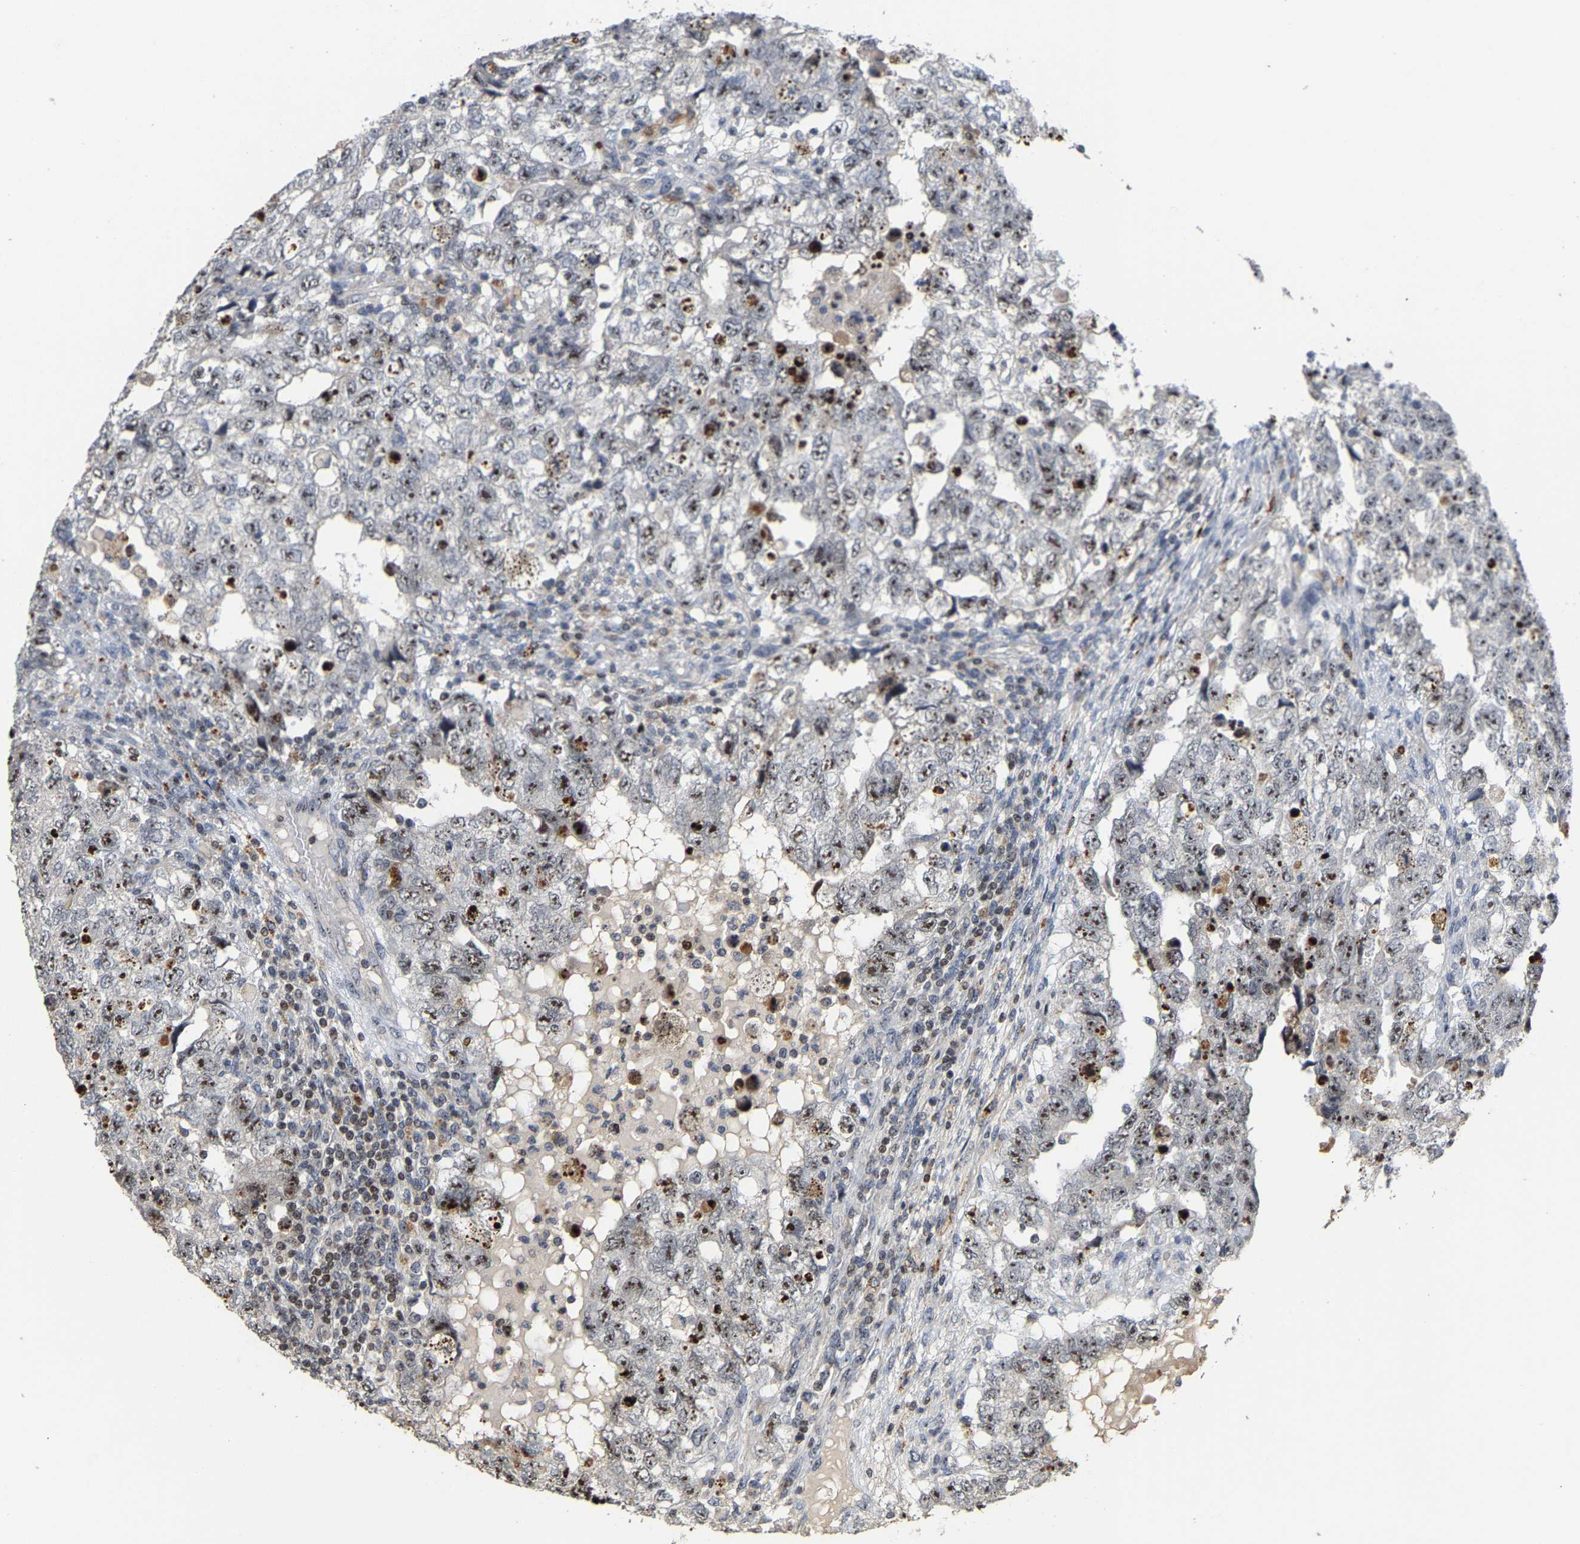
{"staining": {"intensity": "strong", "quantity": "25%-75%", "location": "nuclear"}, "tissue": "testis cancer", "cell_type": "Tumor cells", "image_type": "cancer", "snomed": [{"axis": "morphology", "description": "Carcinoma, Embryonal, NOS"}, {"axis": "topography", "description": "Testis"}], "caption": "Protein positivity by immunohistochemistry demonstrates strong nuclear positivity in about 25%-75% of tumor cells in testis cancer (embryonal carcinoma). Ihc stains the protein in brown and the nuclei are stained blue.", "gene": "NOP58", "patient": {"sex": "male", "age": 36}}